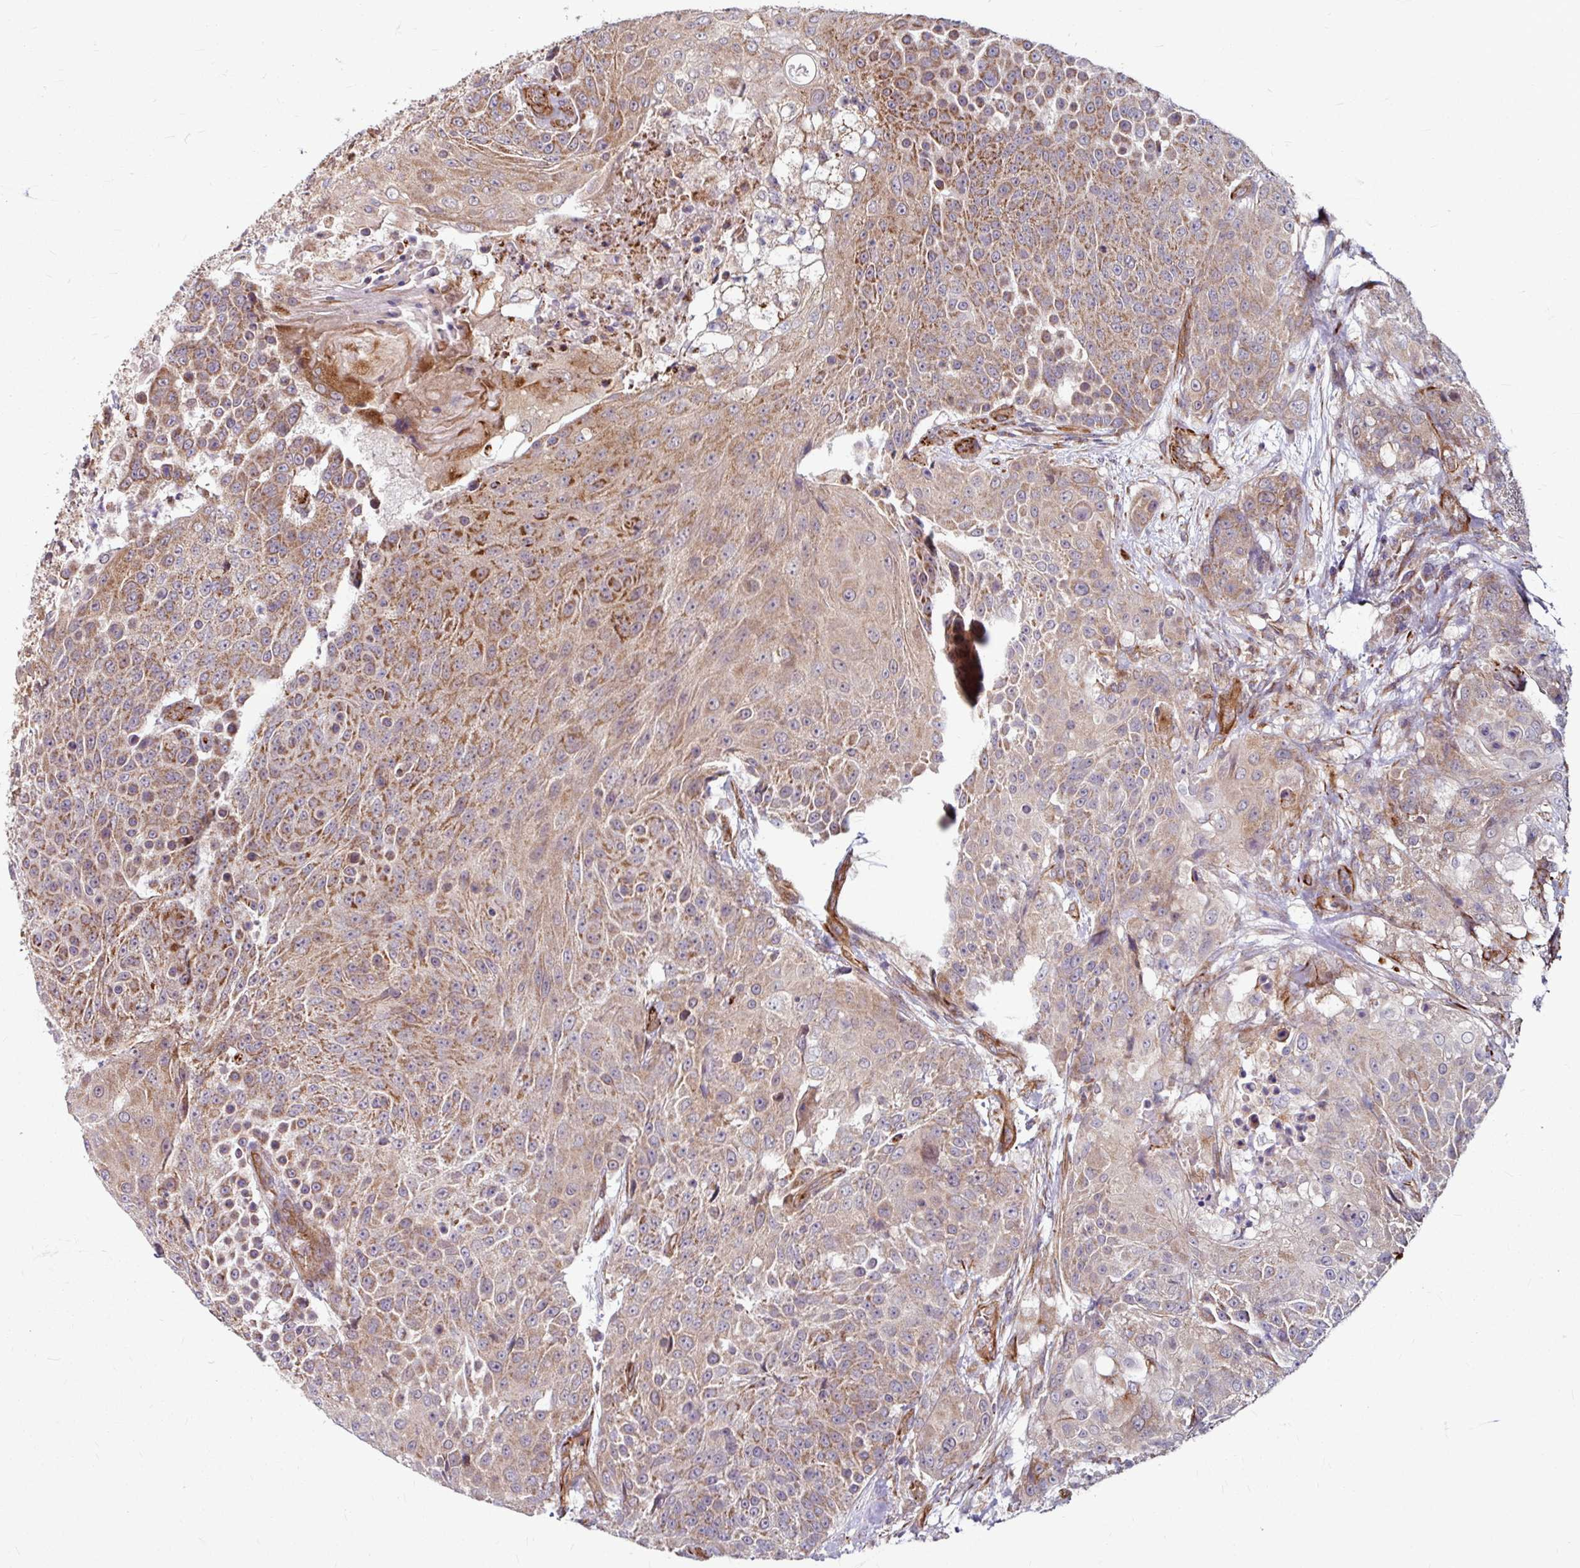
{"staining": {"intensity": "moderate", "quantity": ">75%", "location": "cytoplasmic/membranous"}, "tissue": "urothelial cancer", "cell_type": "Tumor cells", "image_type": "cancer", "snomed": [{"axis": "morphology", "description": "Urothelial carcinoma, High grade"}, {"axis": "topography", "description": "Urinary bladder"}], "caption": "This photomicrograph demonstrates immunohistochemistry staining of urothelial cancer, with medium moderate cytoplasmic/membranous positivity in approximately >75% of tumor cells.", "gene": "DAAM2", "patient": {"sex": "female", "age": 63}}